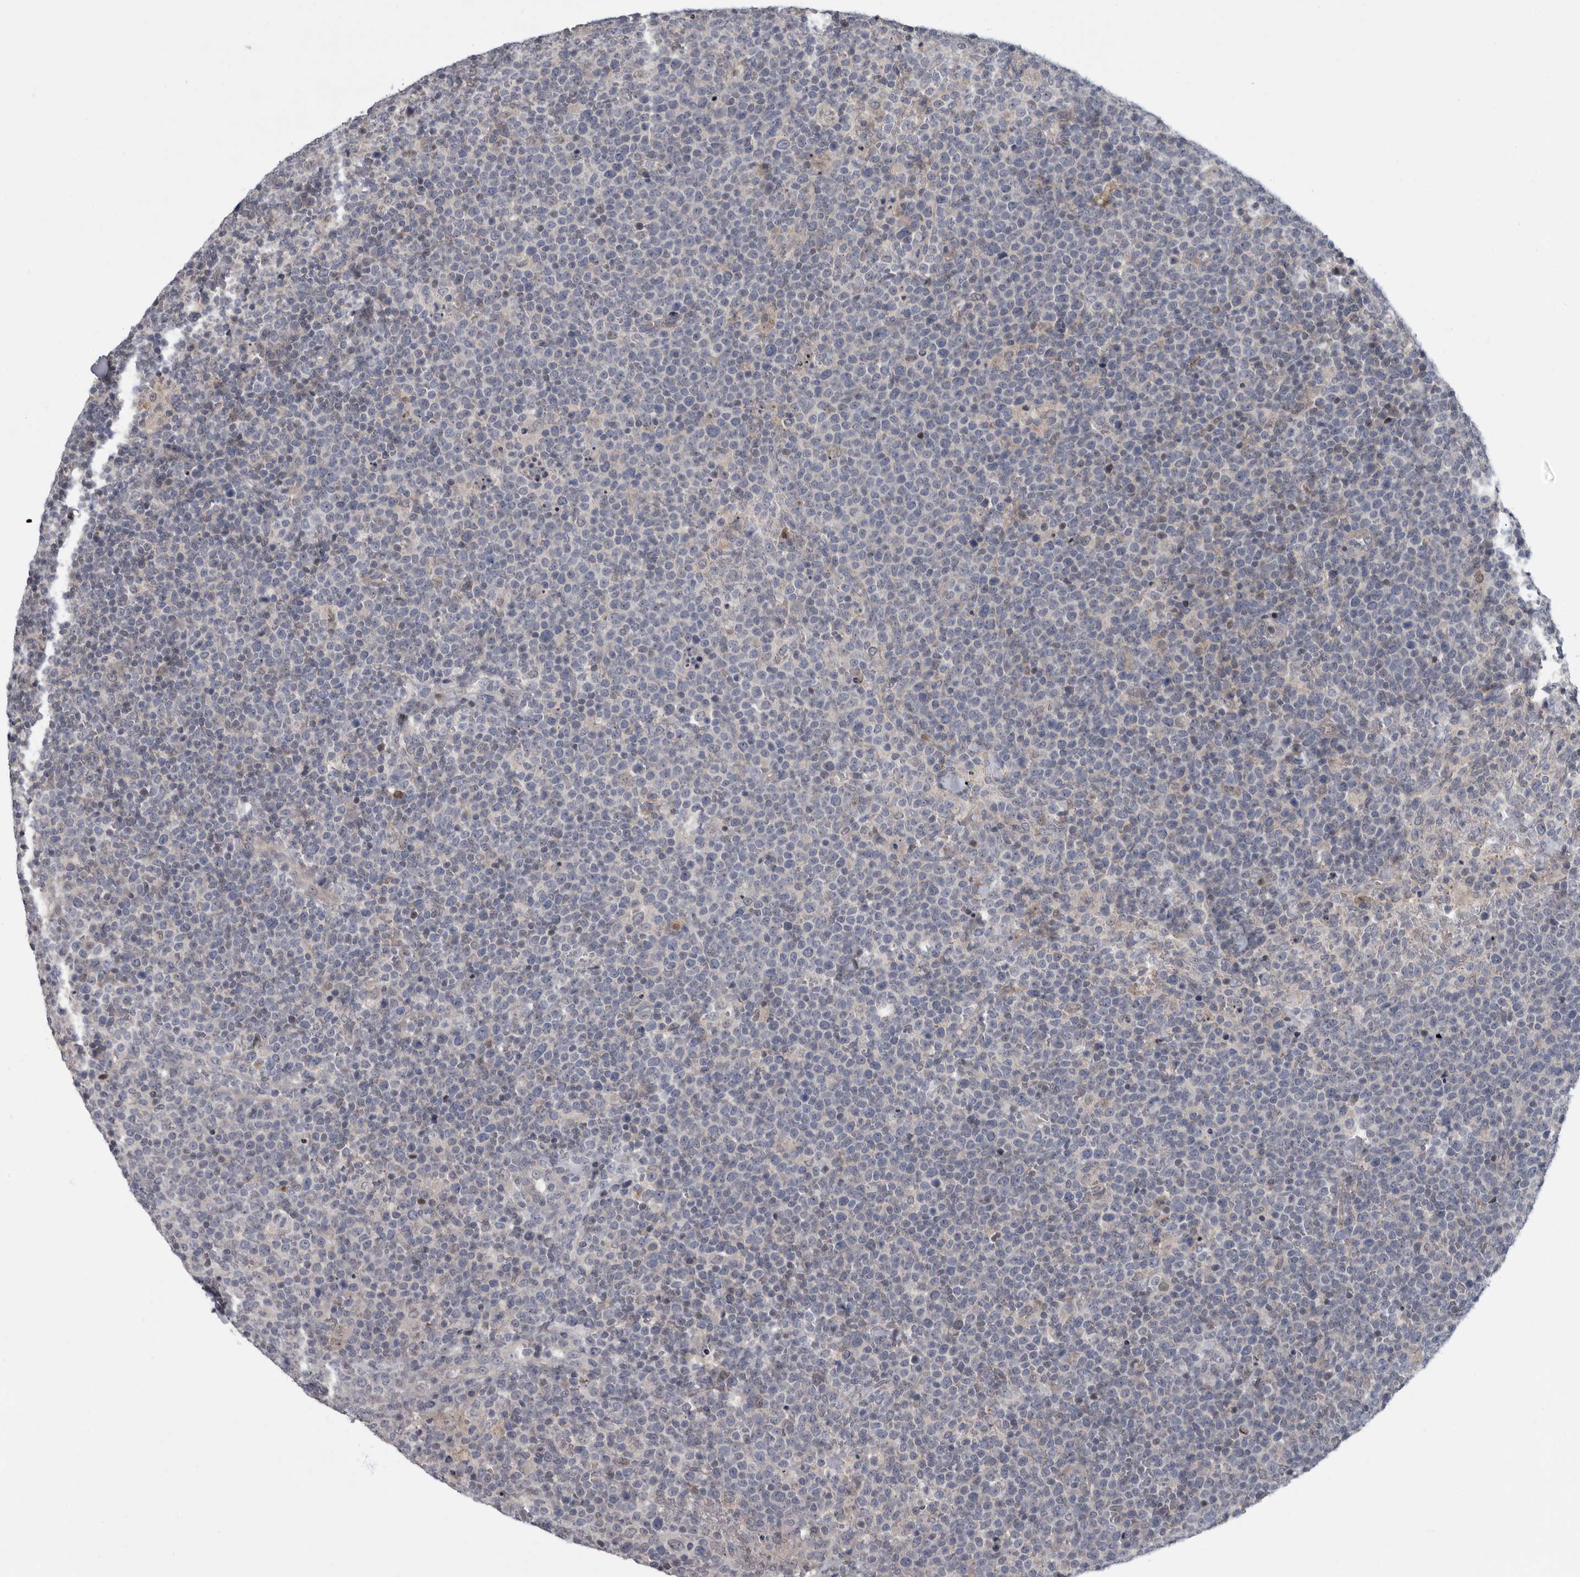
{"staining": {"intensity": "negative", "quantity": "none", "location": "none"}, "tissue": "lymphoma", "cell_type": "Tumor cells", "image_type": "cancer", "snomed": [{"axis": "morphology", "description": "Malignant lymphoma, non-Hodgkin's type, High grade"}, {"axis": "topography", "description": "Lymph node"}], "caption": "Tumor cells show no significant protein staining in lymphoma.", "gene": "PDE7A", "patient": {"sex": "male", "age": 61}}